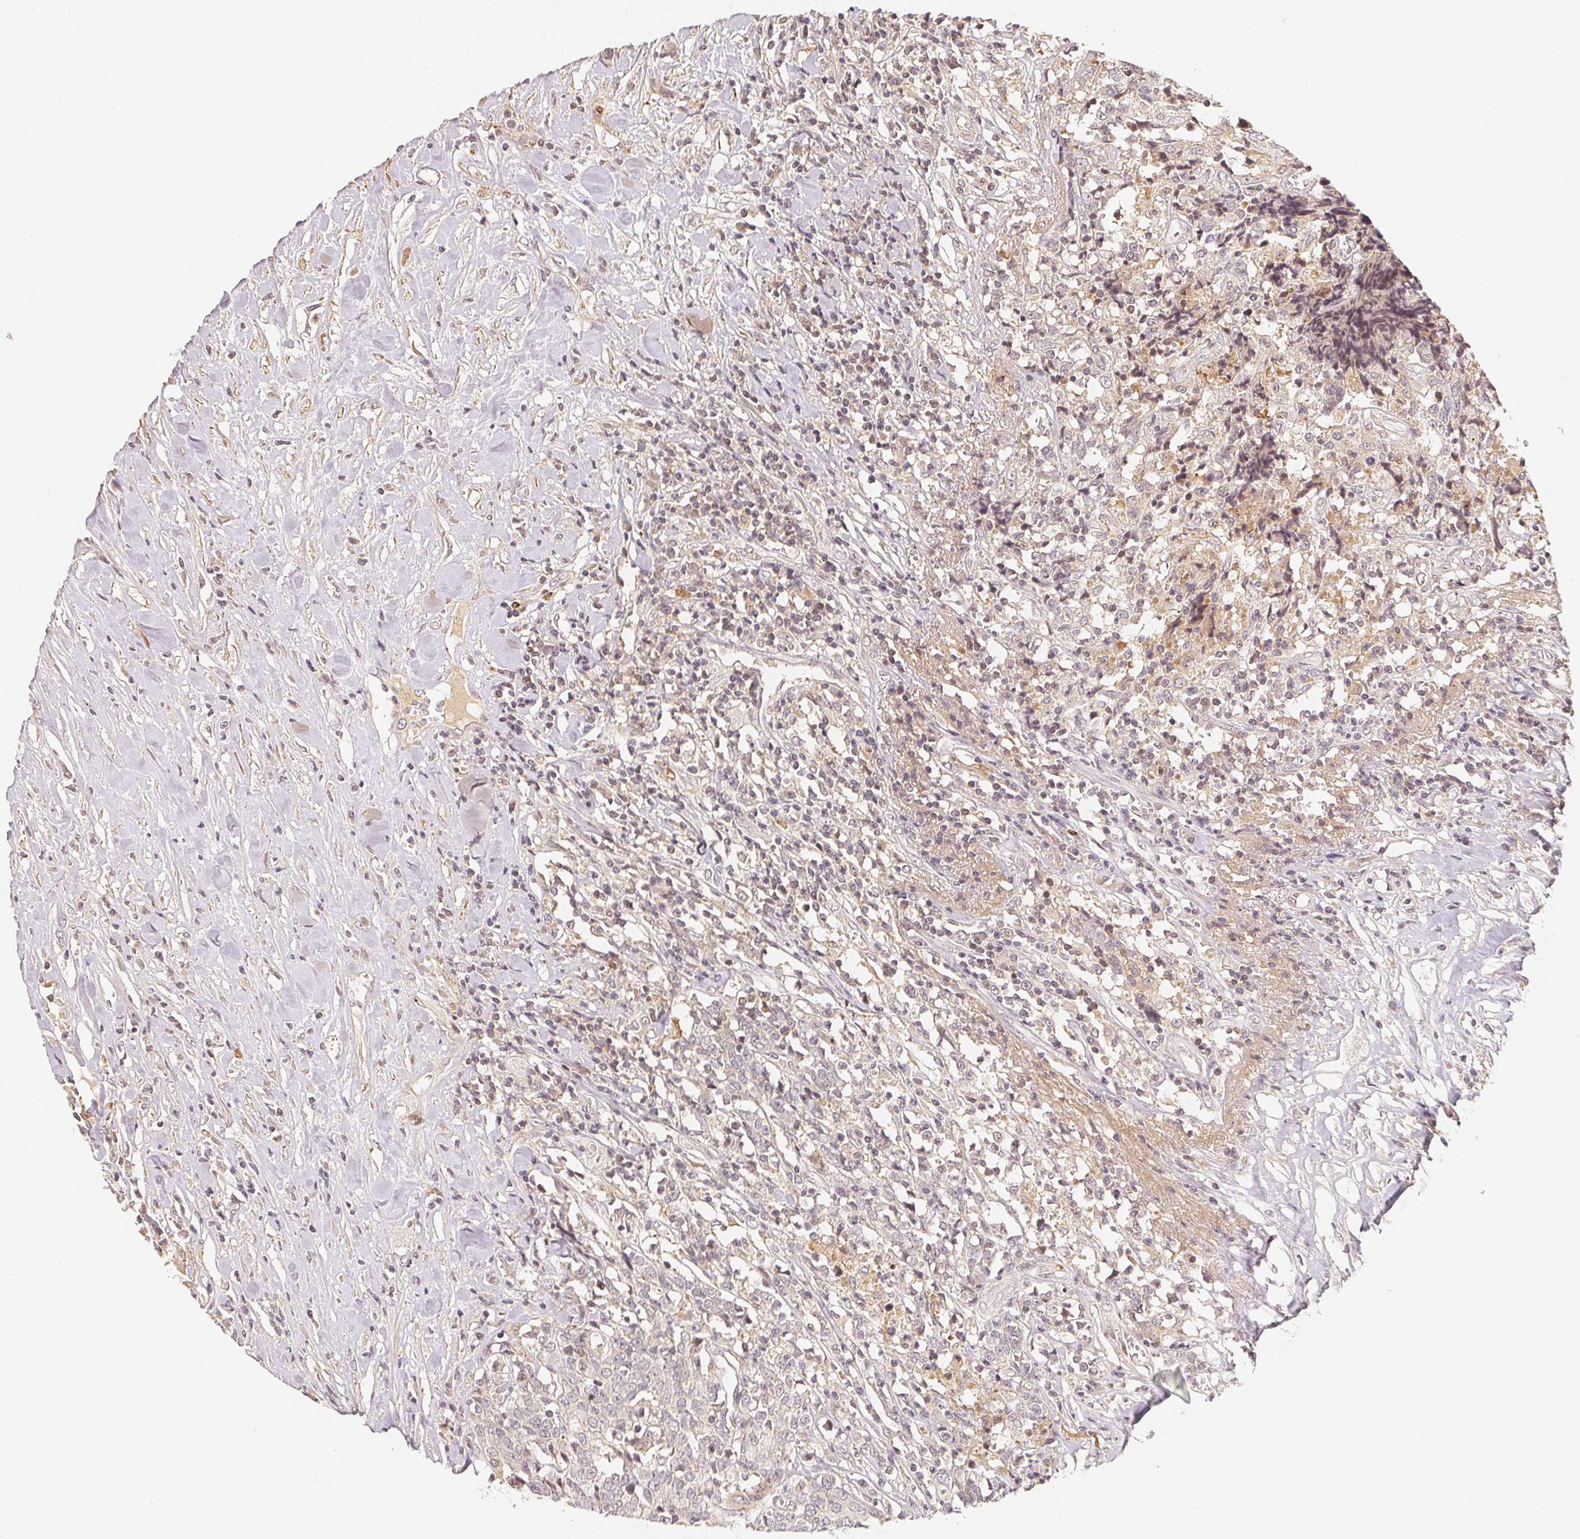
{"staining": {"intensity": "negative", "quantity": "none", "location": "none"}, "tissue": "prostate cancer", "cell_type": "Tumor cells", "image_type": "cancer", "snomed": [{"axis": "morphology", "description": "Adenocarcinoma, High grade"}, {"axis": "topography", "description": "Prostate and seminal vesicle, NOS"}], "caption": "Histopathology image shows no significant protein positivity in tumor cells of prostate cancer (adenocarcinoma (high-grade)). (DAB (3,3'-diaminobenzidine) immunohistochemistry (IHC), high magnification).", "gene": "SERPINE1", "patient": {"sex": "male", "age": 60}}